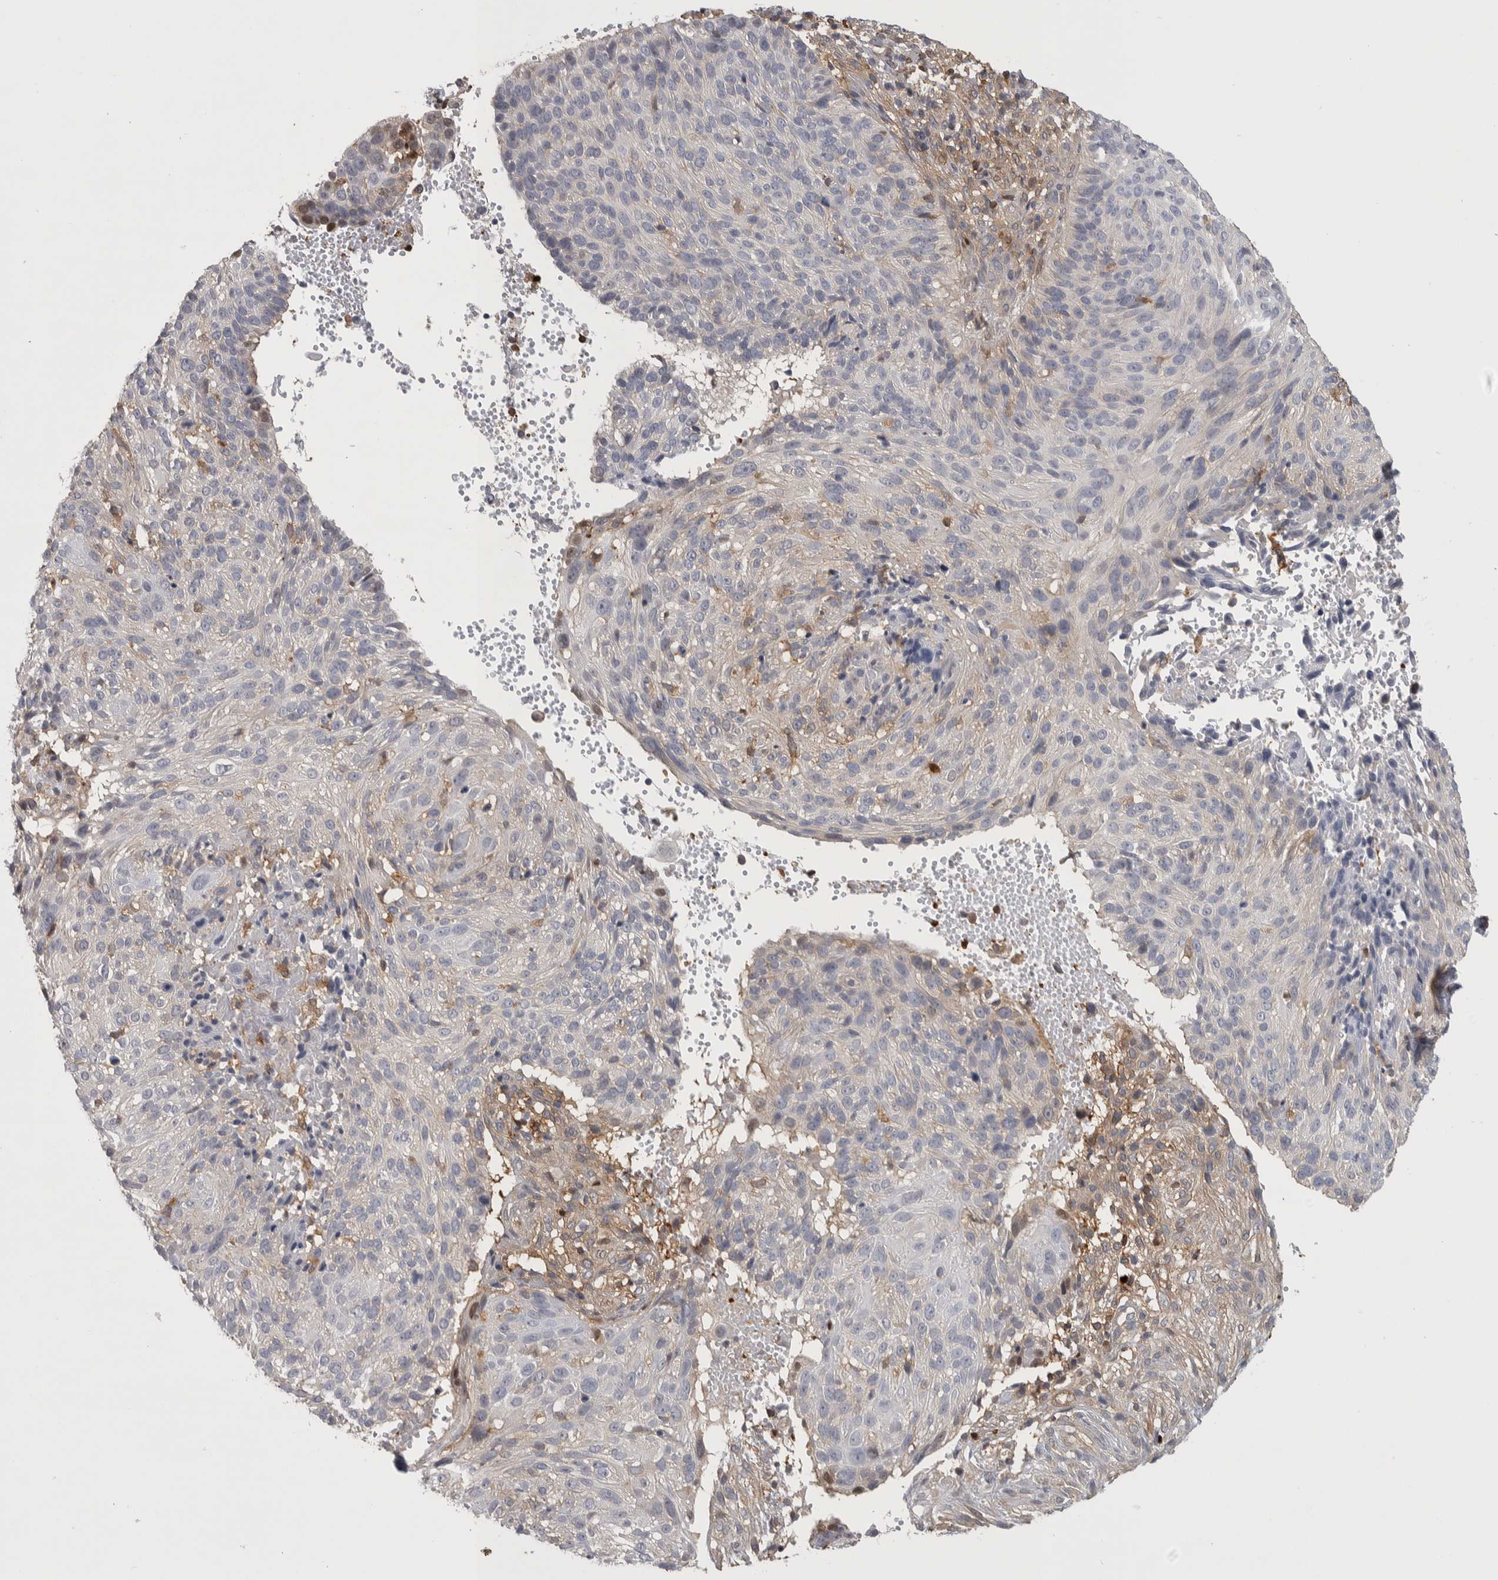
{"staining": {"intensity": "weak", "quantity": "<25%", "location": "cytoplasmic/membranous"}, "tissue": "cervical cancer", "cell_type": "Tumor cells", "image_type": "cancer", "snomed": [{"axis": "morphology", "description": "Squamous cell carcinoma, NOS"}, {"axis": "topography", "description": "Cervix"}], "caption": "The image reveals no staining of tumor cells in cervical squamous cell carcinoma.", "gene": "NFKB2", "patient": {"sex": "female", "age": 74}}